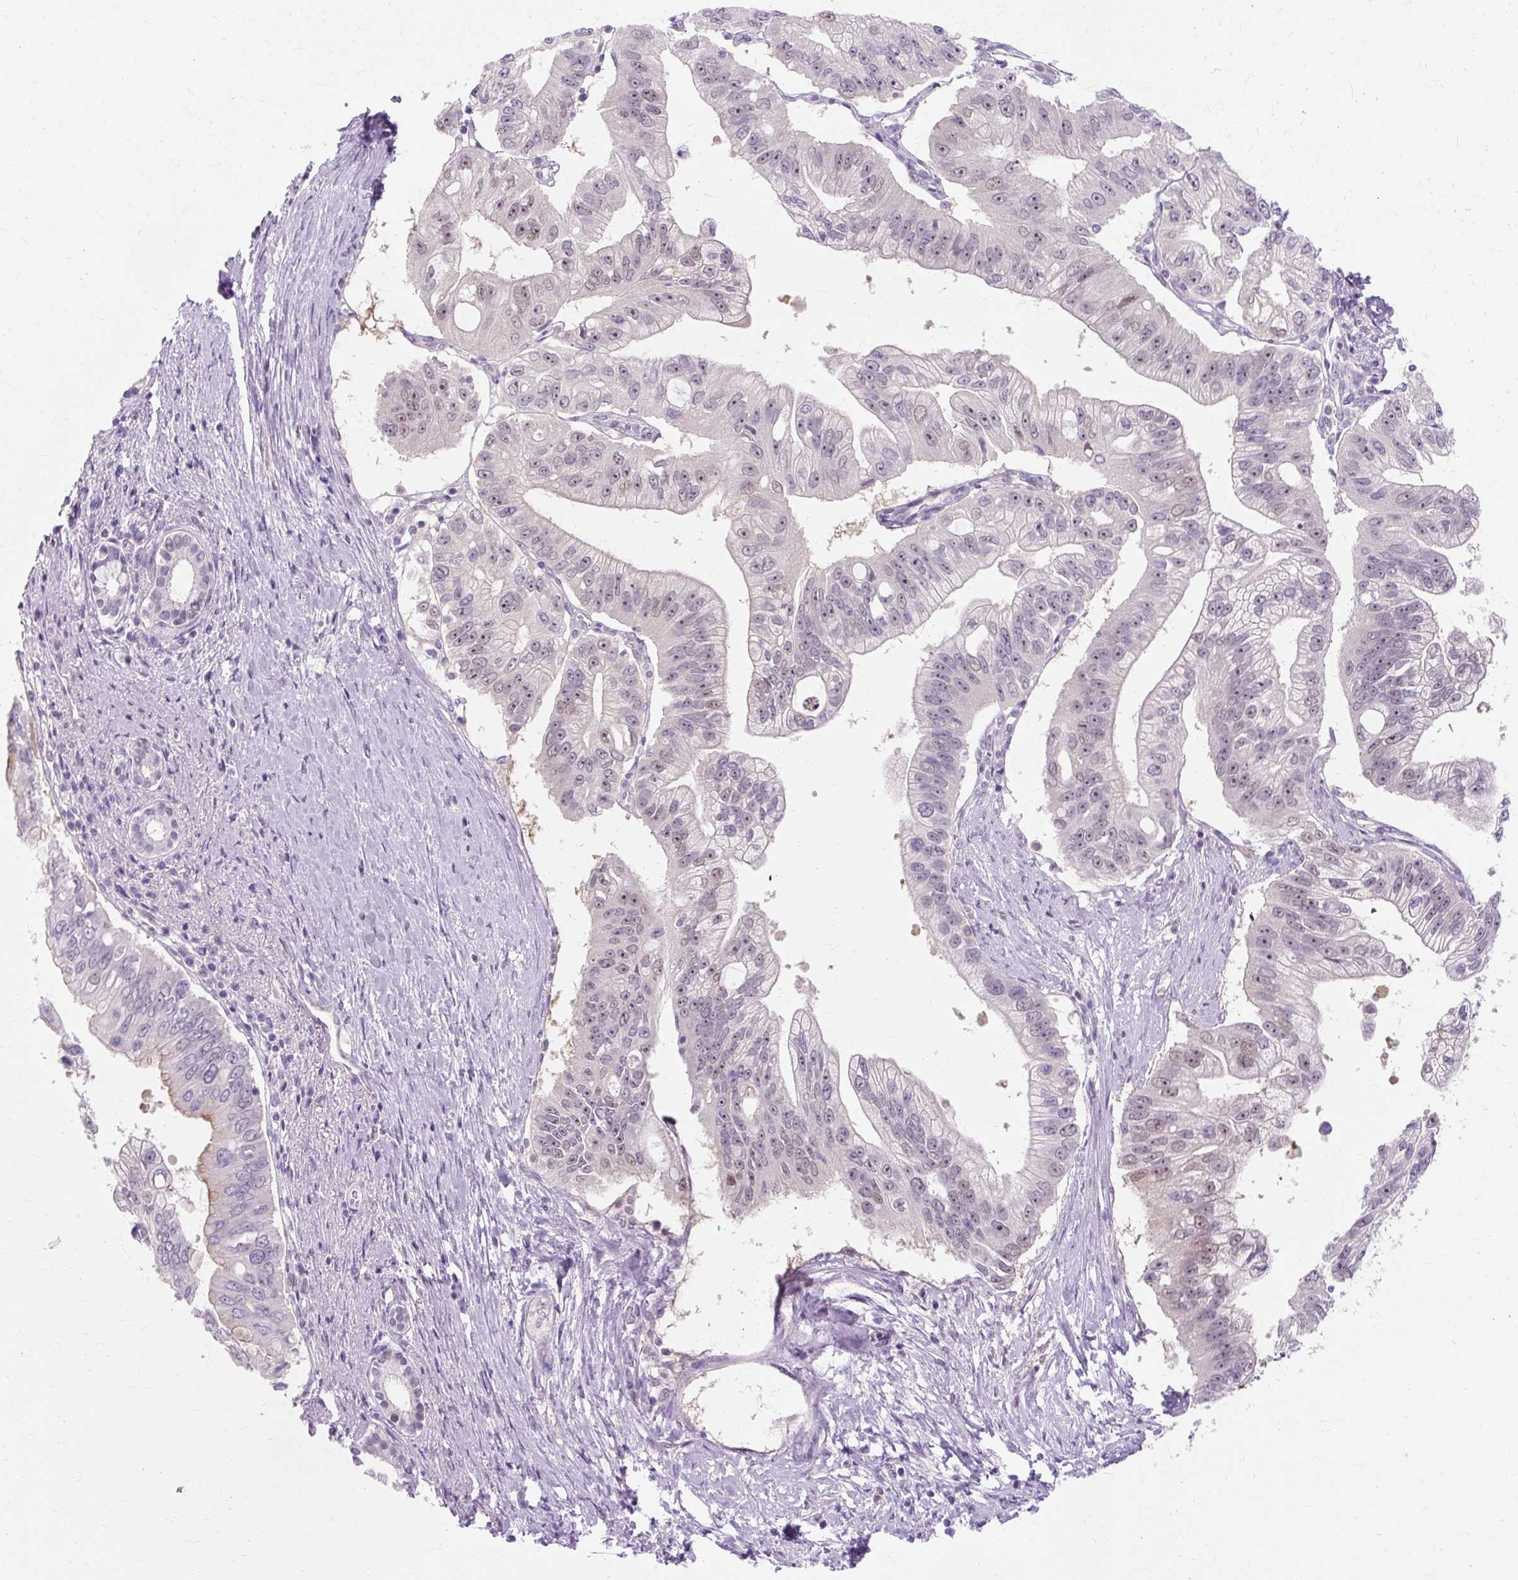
{"staining": {"intensity": "weak", "quantity": "<25%", "location": "nuclear"}, "tissue": "pancreatic cancer", "cell_type": "Tumor cells", "image_type": "cancer", "snomed": [{"axis": "morphology", "description": "Adenocarcinoma, NOS"}, {"axis": "topography", "description": "Pancreas"}], "caption": "Human adenocarcinoma (pancreatic) stained for a protein using IHC reveals no staining in tumor cells.", "gene": "RYBP", "patient": {"sex": "male", "age": 70}}